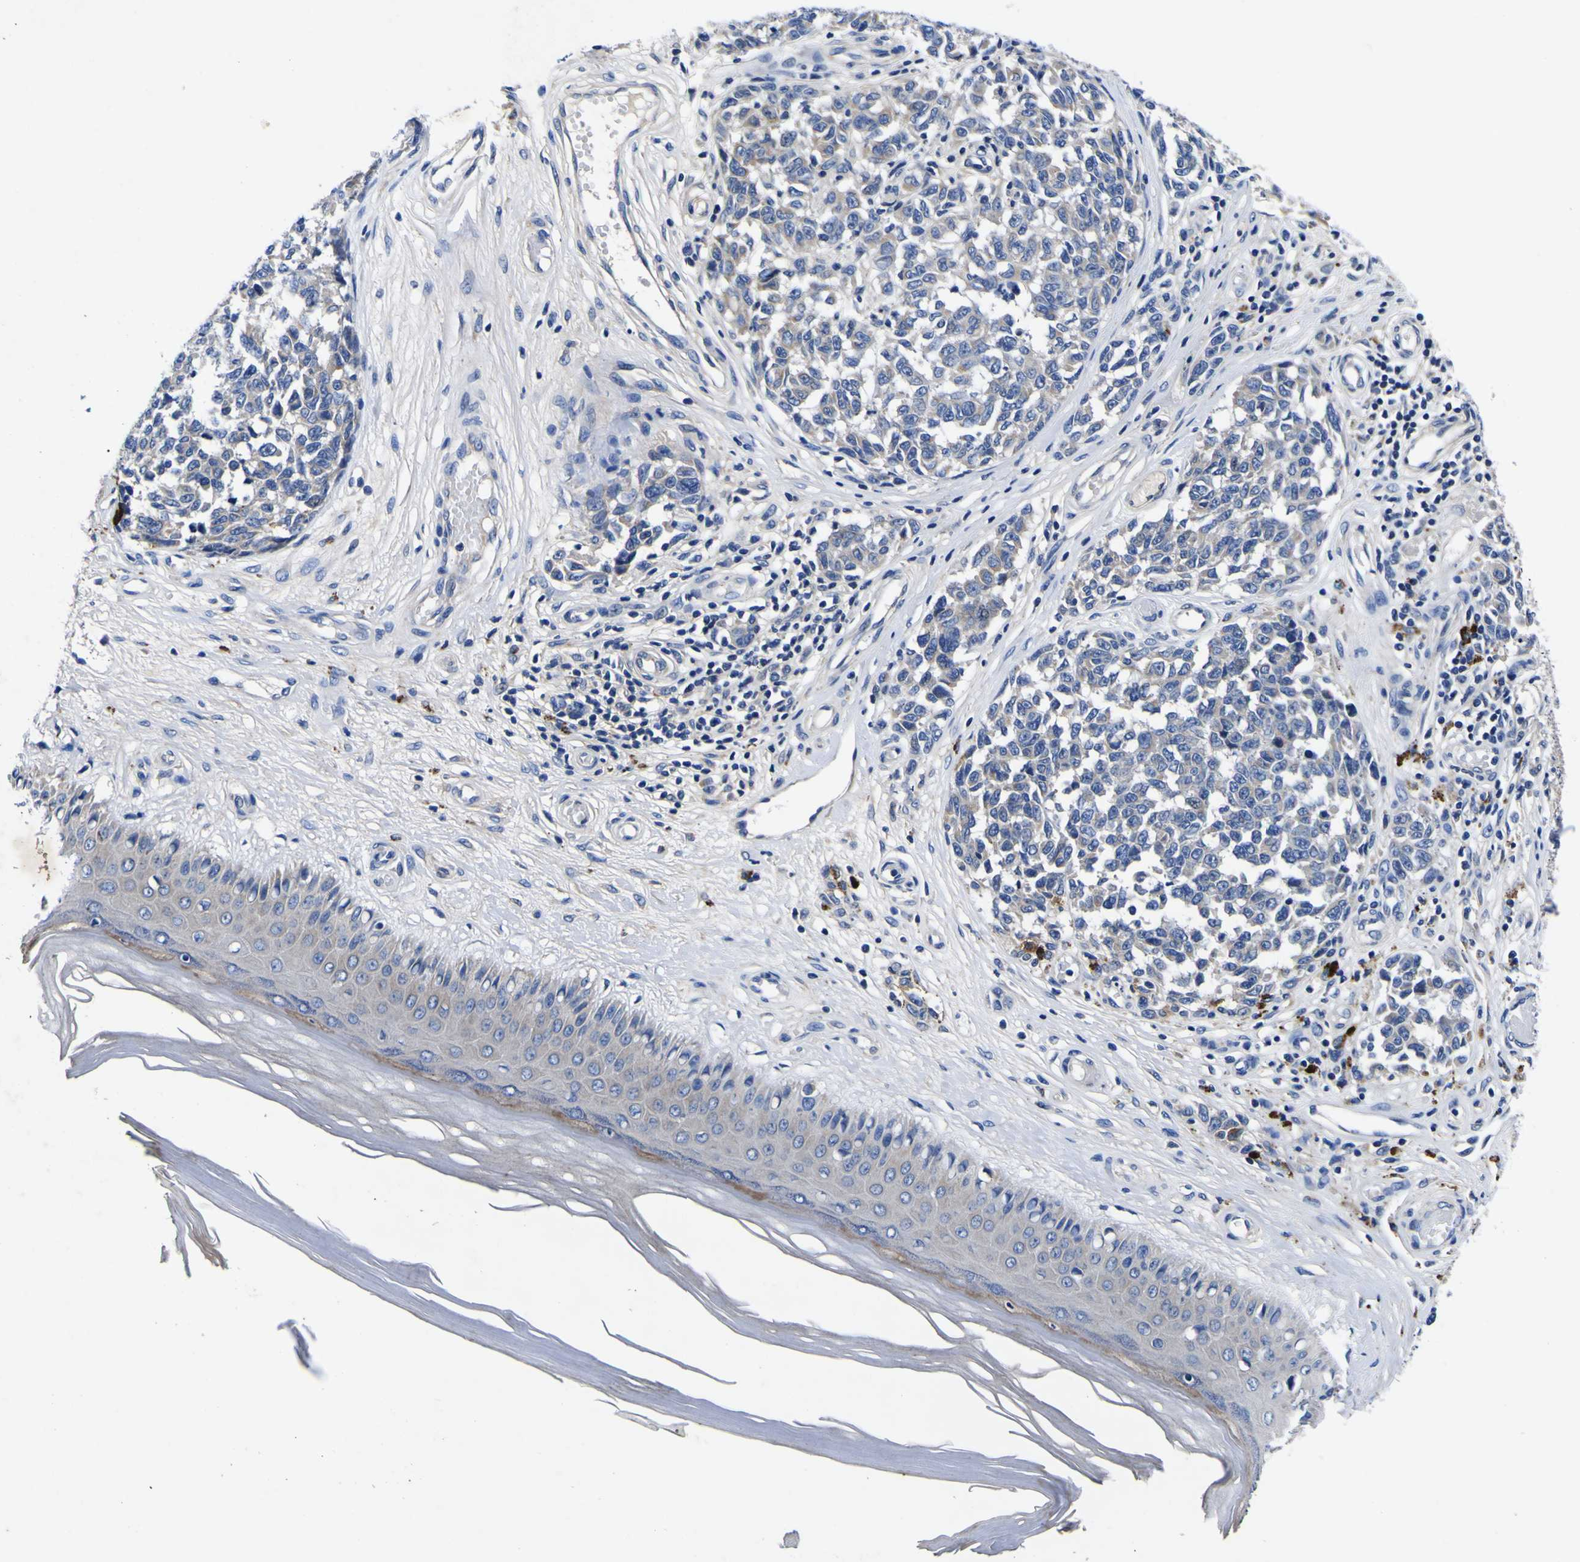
{"staining": {"intensity": "negative", "quantity": "none", "location": "none"}, "tissue": "melanoma", "cell_type": "Tumor cells", "image_type": "cancer", "snomed": [{"axis": "morphology", "description": "Malignant melanoma, NOS"}, {"axis": "topography", "description": "Skin"}], "caption": "IHC of human malignant melanoma reveals no staining in tumor cells.", "gene": "VASN", "patient": {"sex": "female", "age": 64}}